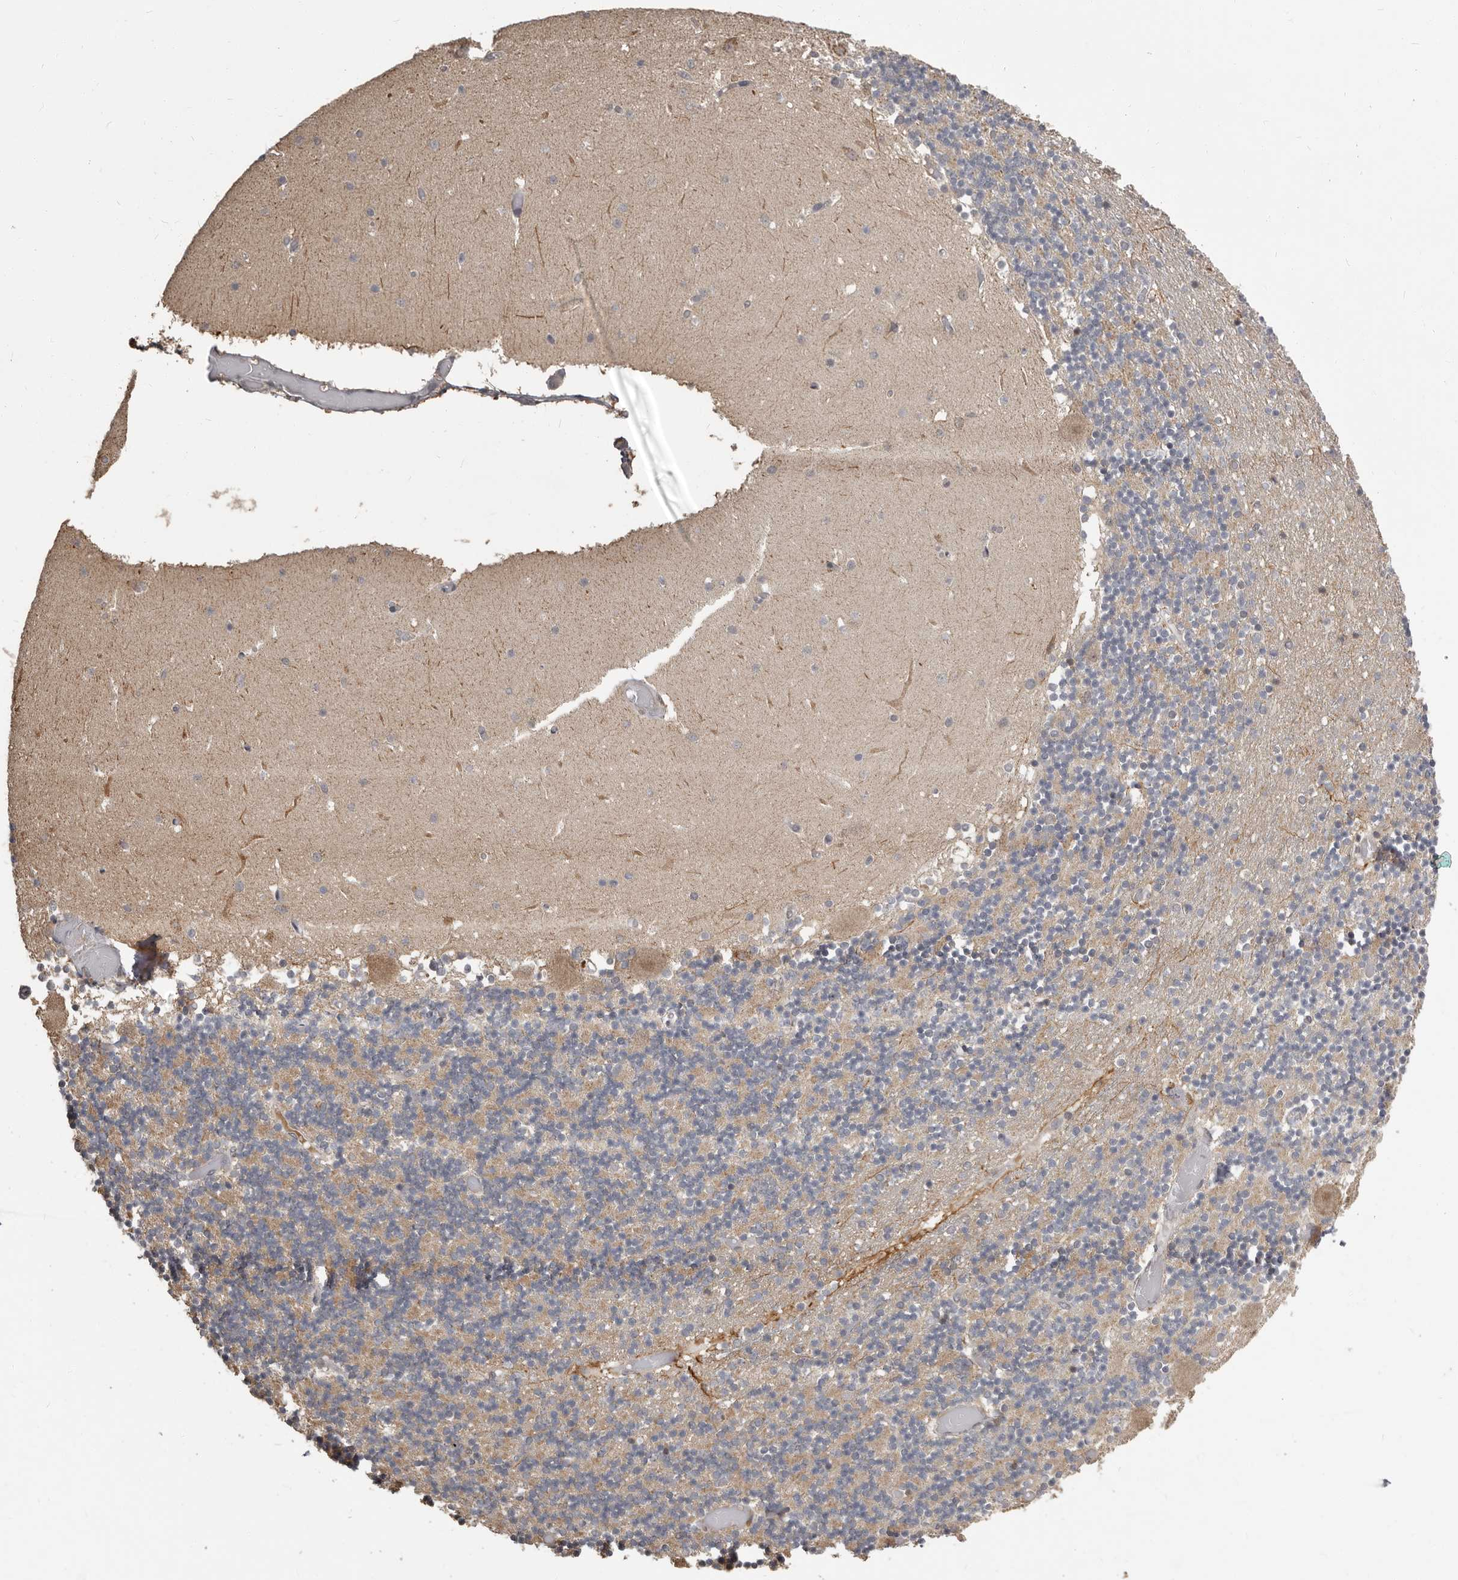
{"staining": {"intensity": "moderate", "quantity": ">75%", "location": "cytoplasmic/membranous"}, "tissue": "cerebellum", "cell_type": "Cells in granular layer", "image_type": "normal", "snomed": [{"axis": "morphology", "description": "Normal tissue, NOS"}, {"axis": "topography", "description": "Cerebellum"}], "caption": "Immunohistochemical staining of benign human cerebellum shows moderate cytoplasmic/membranous protein staining in approximately >75% of cells in granular layer.", "gene": "ZFP14", "patient": {"sex": "female", "age": 28}}